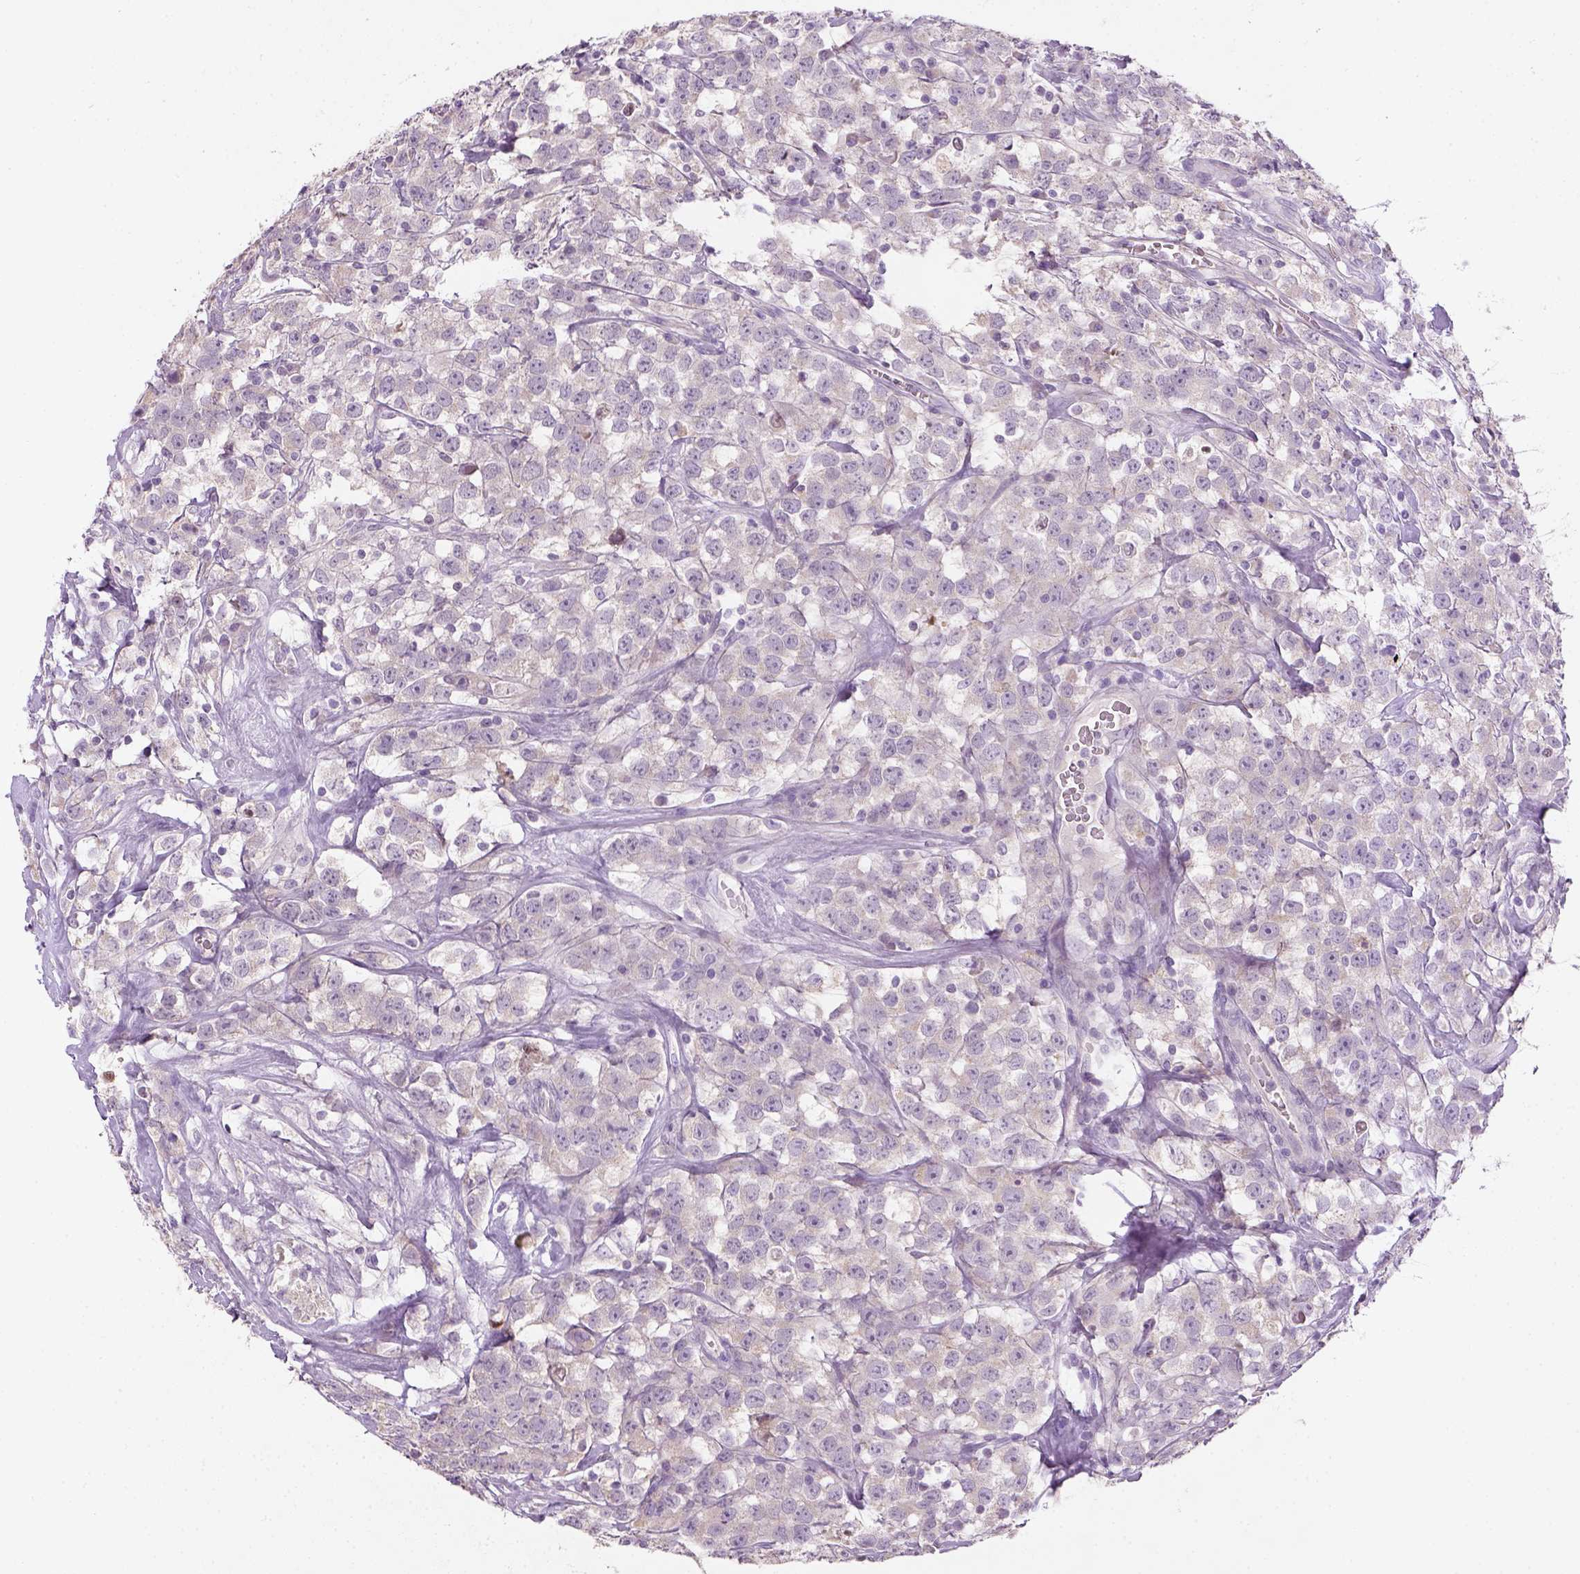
{"staining": {"intensity": "negative", "quantity": "none", "location": "none"}, "tissue": "testis cancer", "cell_type": "Tumor cells", "image_type": "cancer", "snomed": [{"axis": "morphology", "description": "Seminoma, NOS"}, {"axis": "topography", "description": "Testis"}], "caption": "There is no significant expression in tumor cells of testis cancer. (Brightfield microscopy of DAB (3,3'-diaminobenzidine) immunohistochemistry at high magnification).", "gene": "NUDT6", "patient": {"sex": "male", "age": 59}}